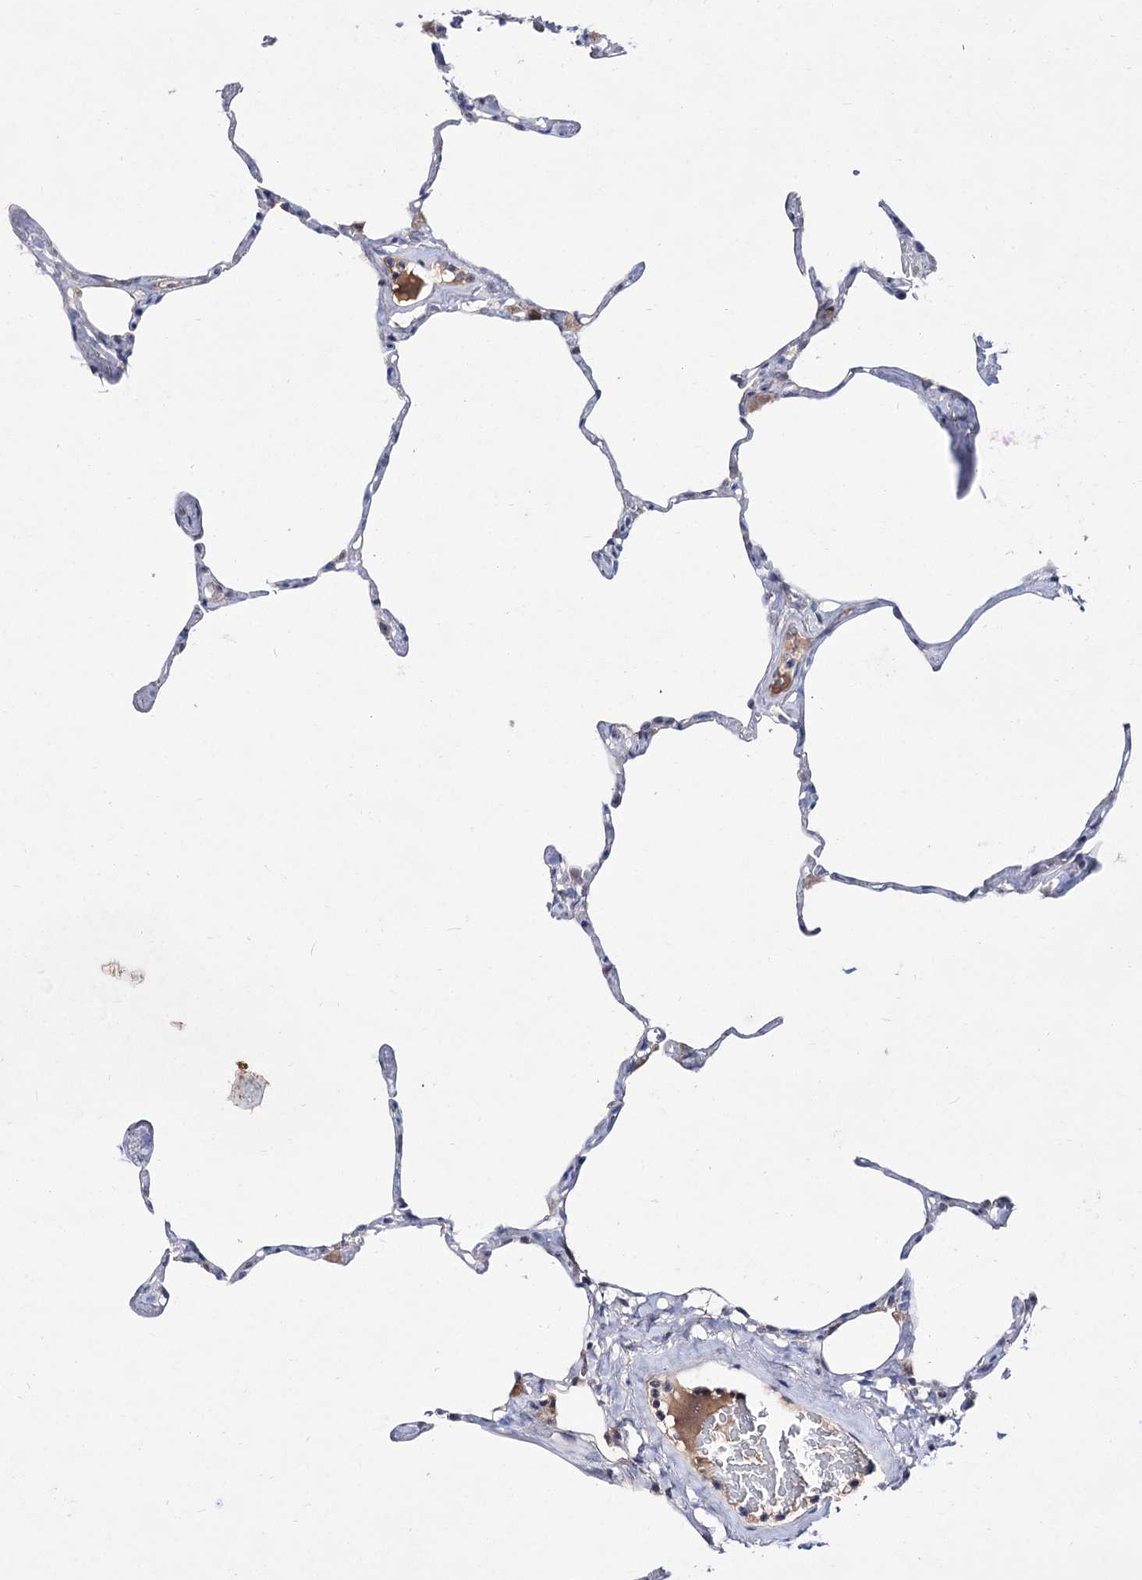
{"staining": {"intensity": "negative", "quantity": "none", "location": "none"}, "tissue": "lung", "cell_type": "Alveolar cells", "image_type": "normal", "snomed": [{"axis": "morphology", "description": "Normal tissue, NOS"}, {"axis": "topography", "description": "Lung"}], "caption": "The histopathology image displays no staining of alveolar cells in benign lung. The staining is performed using DAB brown chromogen with nuclei counter-stained in using hematoxylin.", "gene": "ACTR6", "patient": {"sex": "male", "age": 65}}